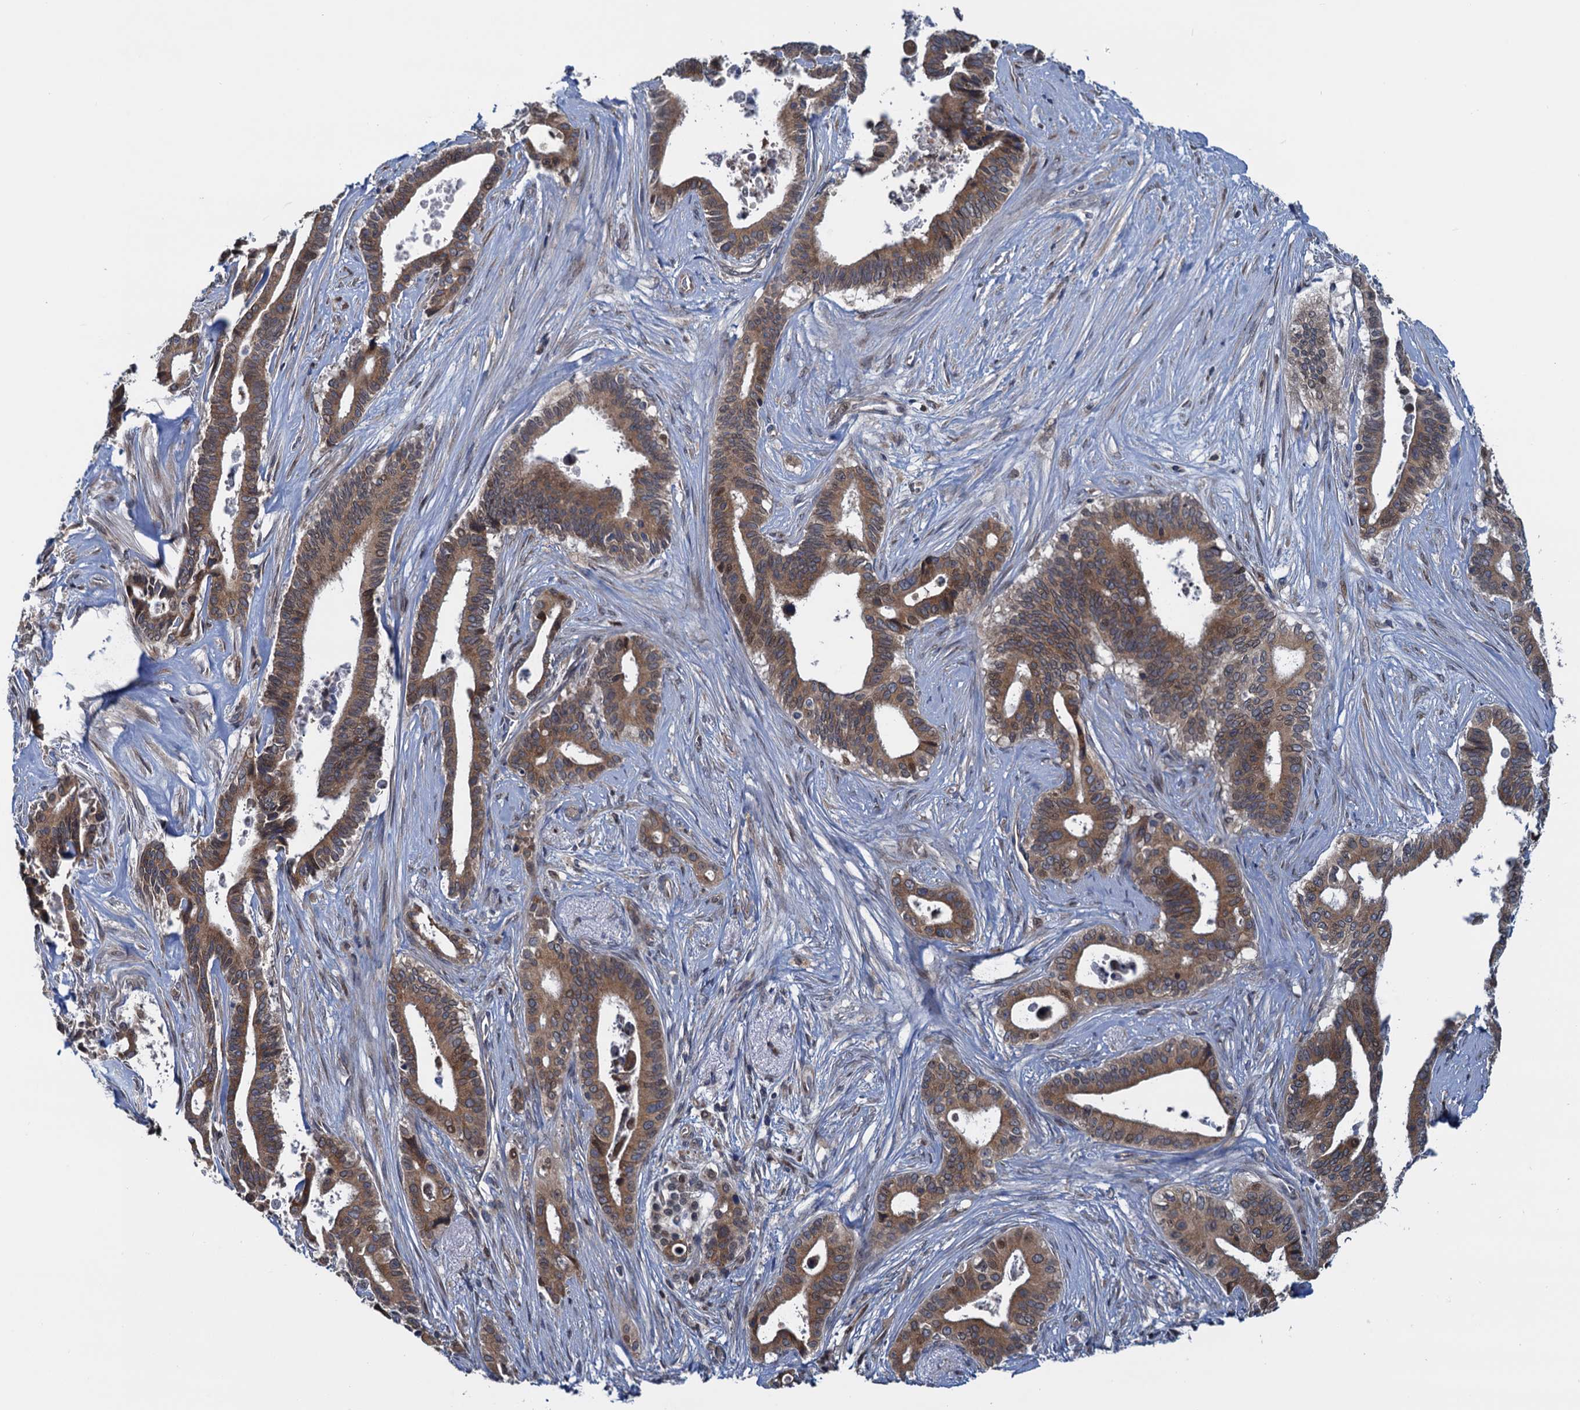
{"staining": {"intensity": "moderate", "quantity": ">75%", "location": "cytoplasmic/membranous,nuclear"}, "tissue": "pancreatic cancer", "cell_type": "Tumor cells", "image_type": "cancer", "snomed": [{"axis": "morphology", "description": "Adenocarcinoma, NOS"}, {"axis": "topography", "description": "Pancreas"}], "caption": "Brown immunohistochemical staining in human pancreatic cancer reveals moderate cytoplasmic/membranous and nuclear positivity in about >75% of tumor cells. (Stains: DAB (3,3'-diaminobenzidine) in brown, nuclei in blue, Microscopy: brightfield microscopy at high magnification).", "gene": "RNF125", "patient": {"sex": "female", "age": 77}}